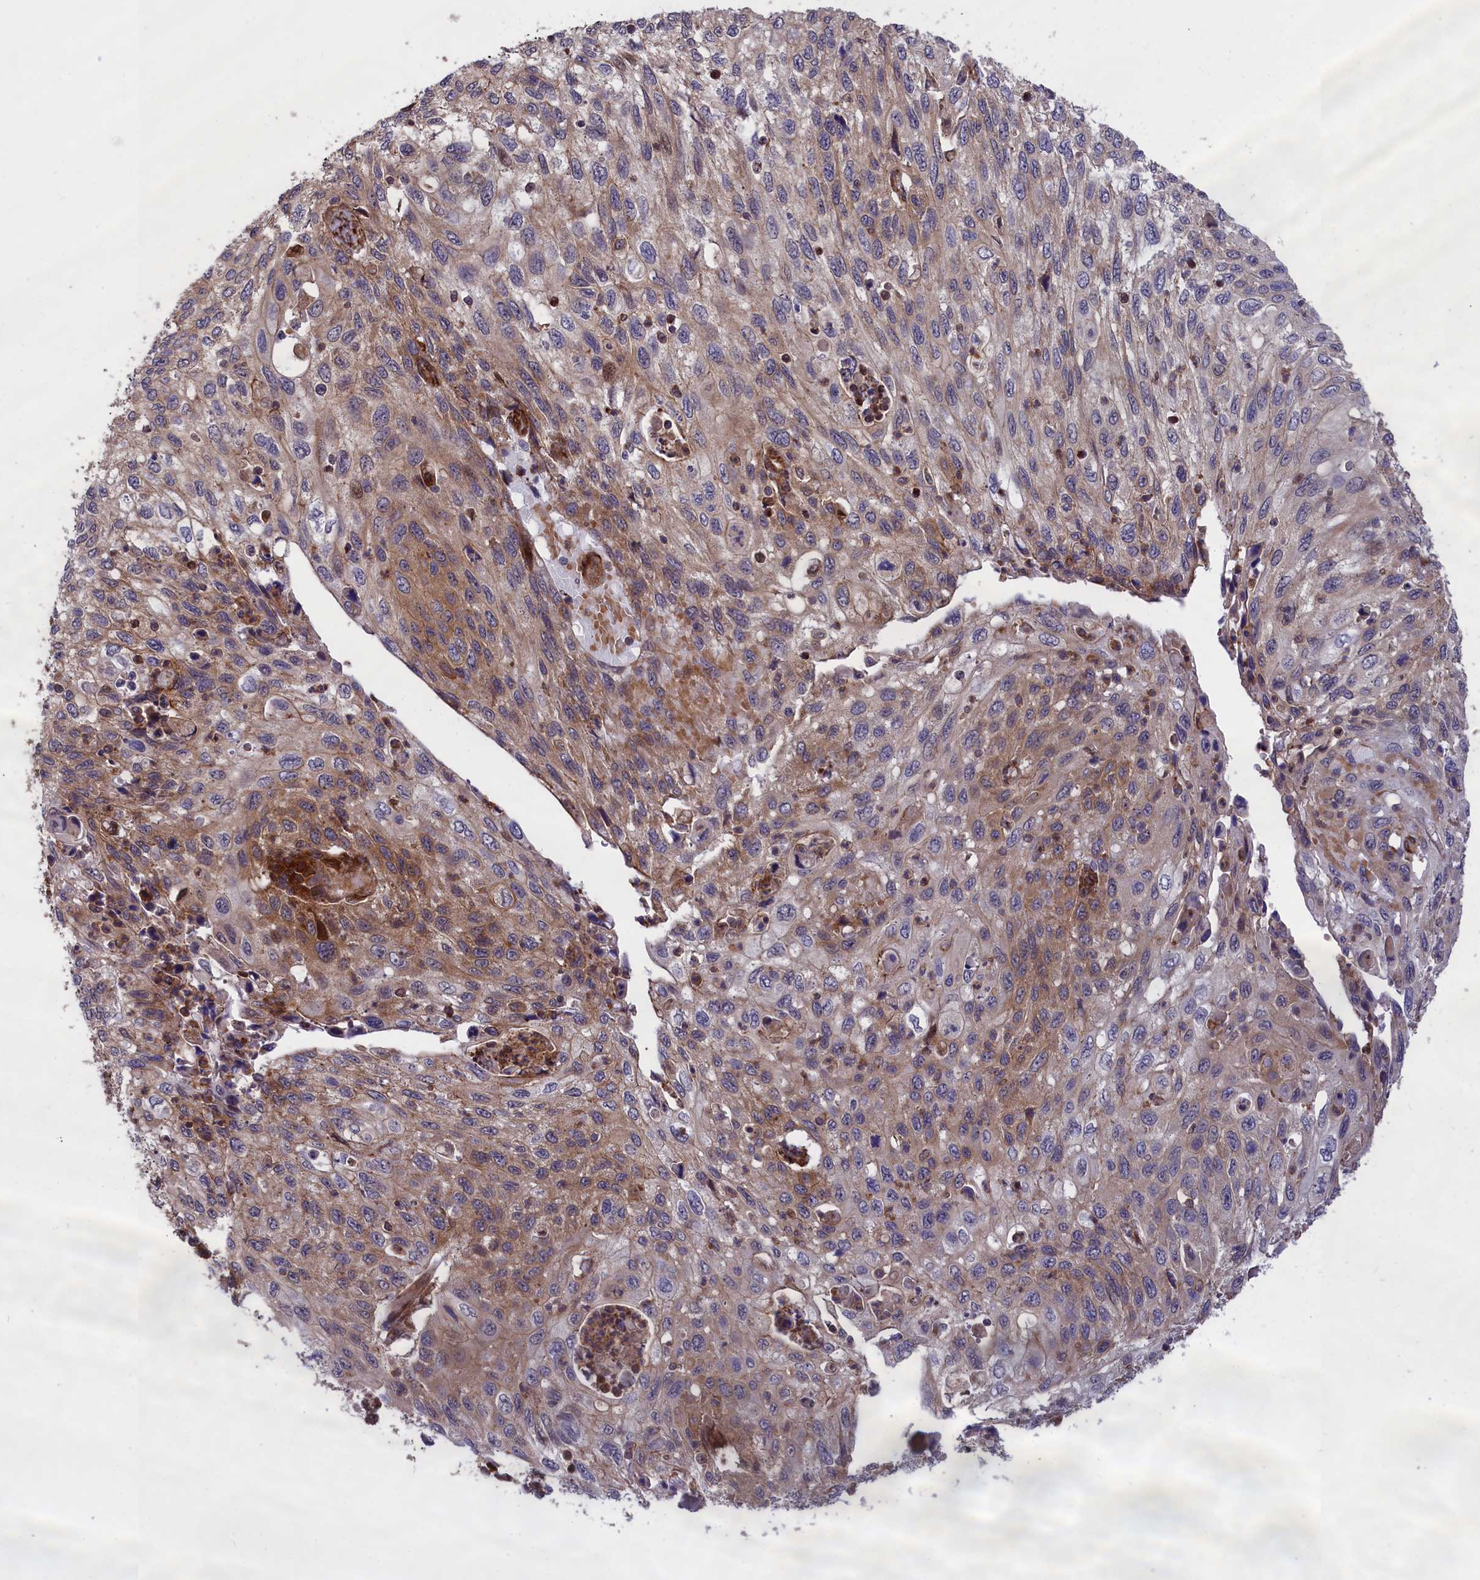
{"staining": {"intensity": "moderate", "quantity": "25%-75%", "location": "cytoplasmic/membranous"}, "tissue": "cervical cancer", "cell_type": "Tumor cells", "image_type": "cancer", "snomed": [{"axis": "morphology", "description": "Squamous cell carcinoma, NOS"}, {"axis": "topography", "description": "Cervix"}], "caption": "Human cervical cancer (squamous cell carcinoma) stained with a protein marker displays moderate staining in tumor cells.", "gene": "DDX60L", "patient": {"sex": "female", "age": 70}}